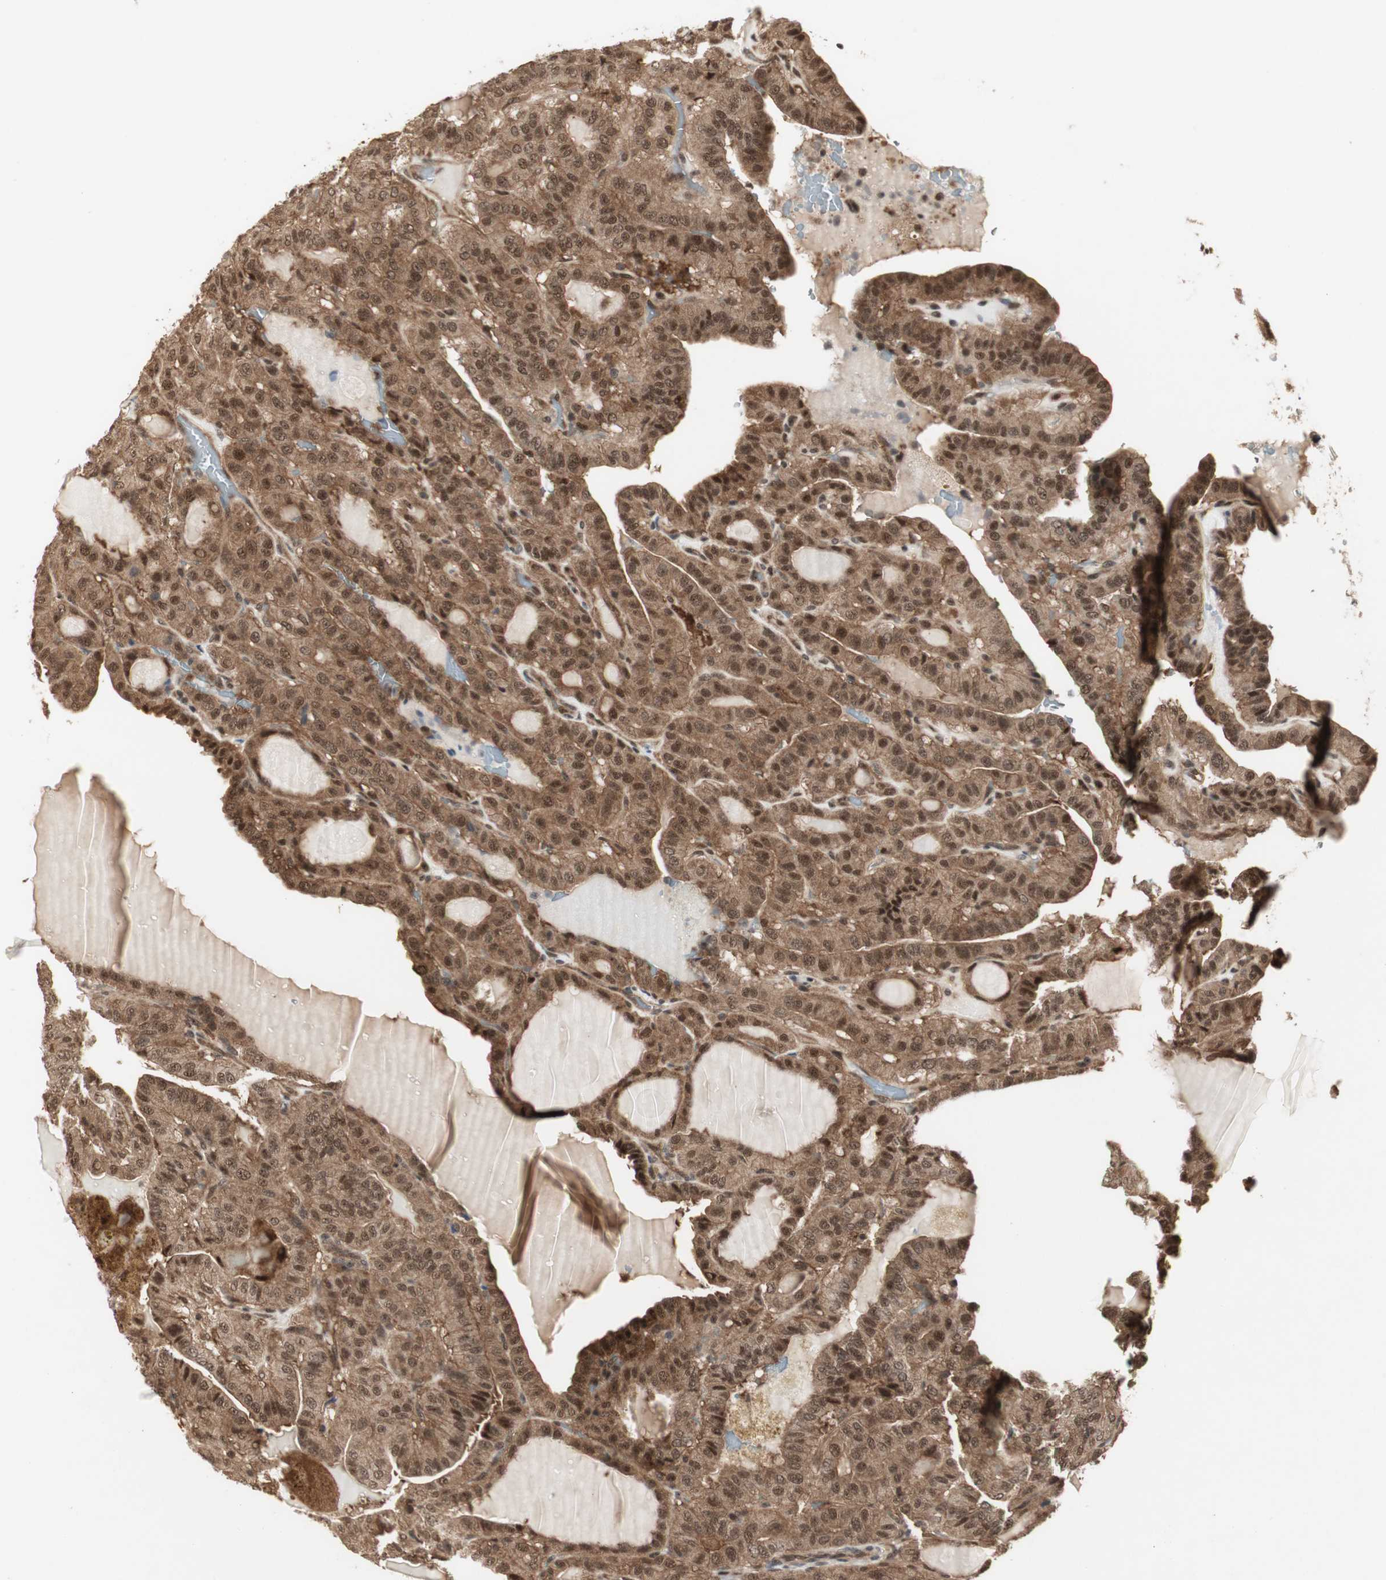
{"staining": {"intensity": "moderate", "quantity": ">75%", "location": "cytoplasmic/membranous,nuclear"}, "tissue": "thyroid cancer", "cell_type": "Tumor cells", "image_type": "cancer", "snomed": [{"axis": "morphology", "description": "Papillary adenocarcinoma, NOS"}, {"axis": "topography", "description": "Thyroid gland"}], "caption": "Papillary adenocarcinoma (thyroid) stained with a brown dye exhibits moderate cytoplasmic/membranous and nuclear positive positivity in approximately >75% of tumor cells.", "gene": "CSNK2B", "patient": {"sex": "male", "age": 77}}